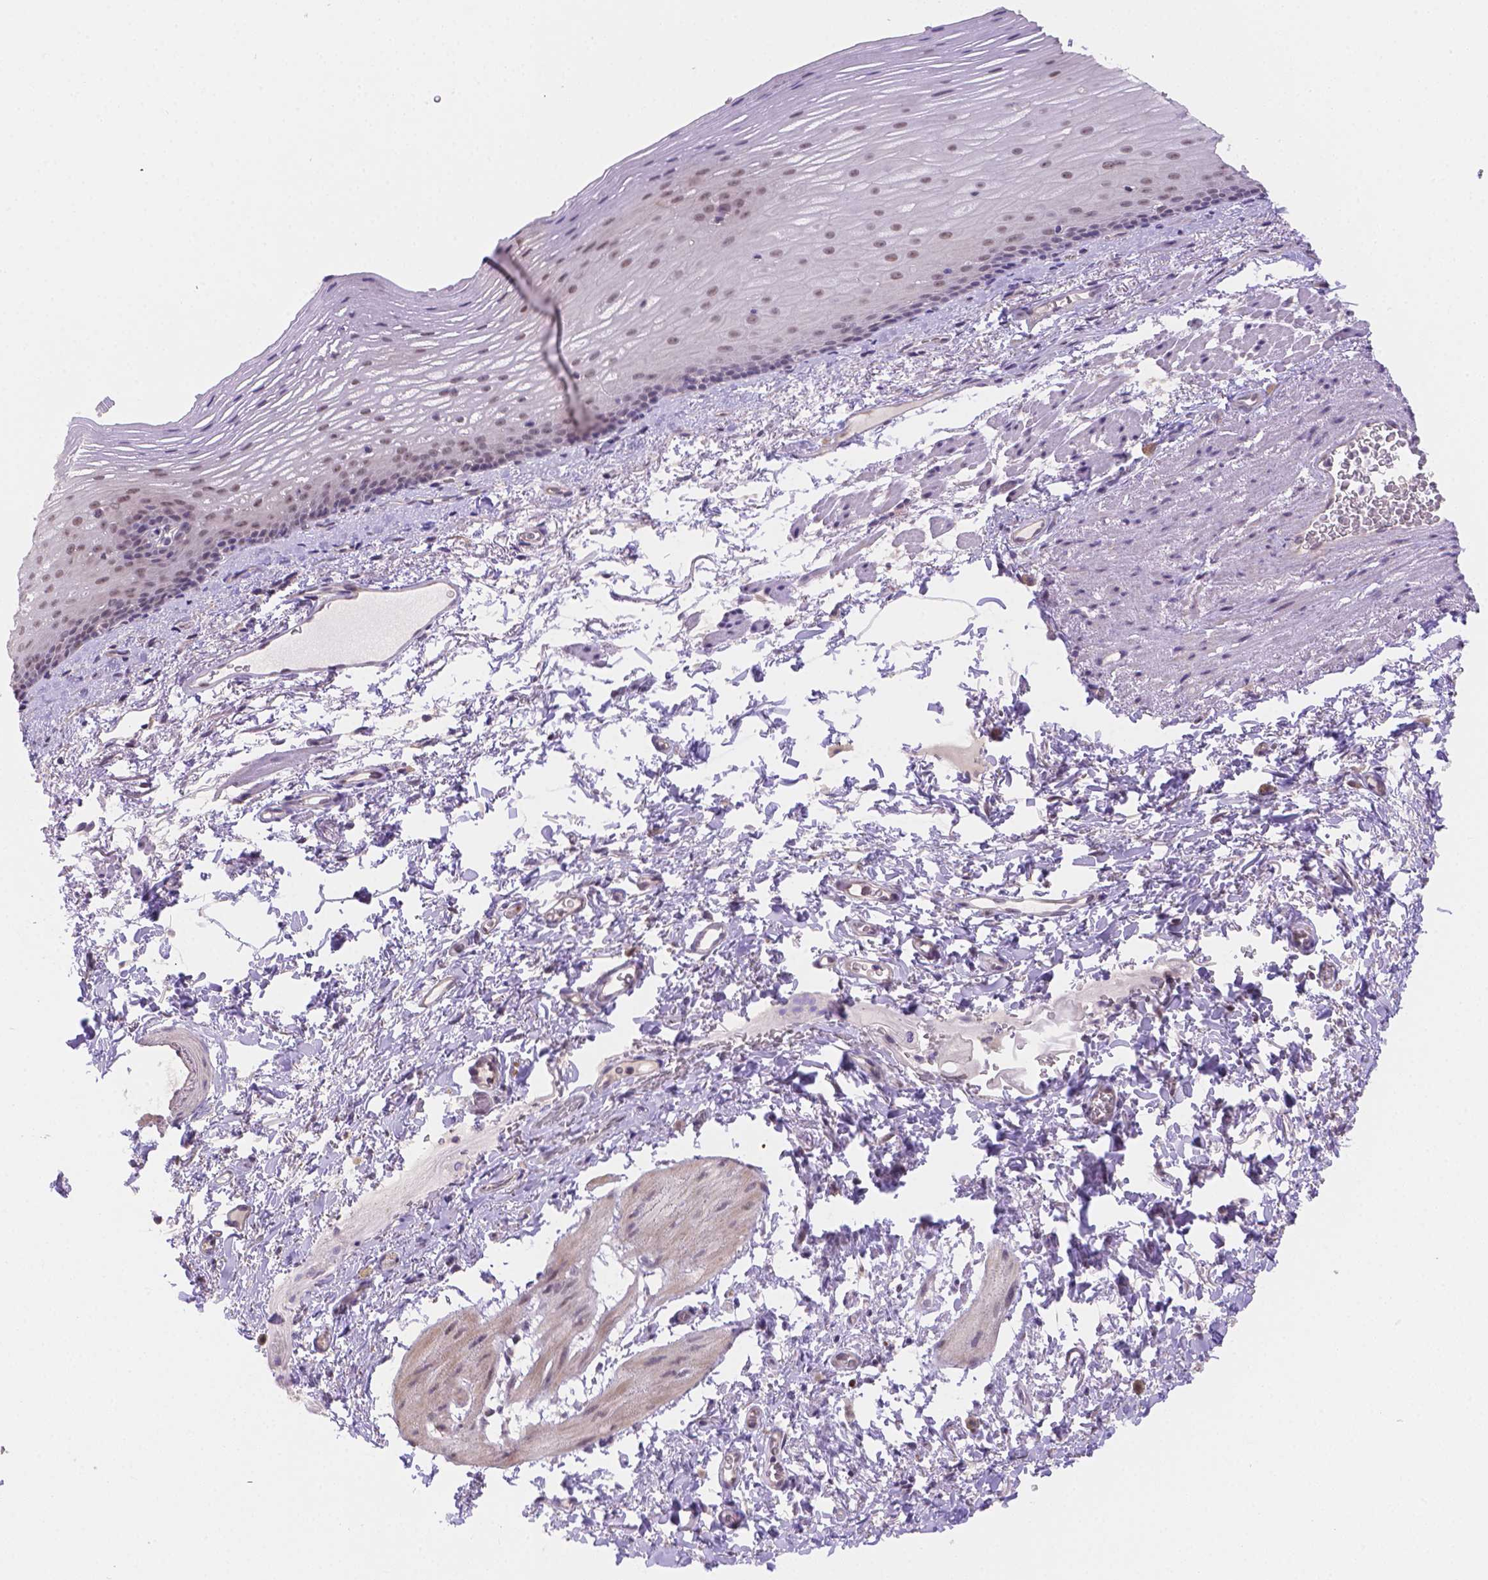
{"staining": {"intensity": "weak", "quantity": ">75%", "location": "nuclear"}, "tissue": "esophagus", "cell_type": "Squamous epithelial cells", "image_type": "normal", "snomed": [{"axis": "morphology", "description": "Normal tissue, NOS"}, {"axis": "topography", "description": "Esophagus"}], "caption": "Immunohistochemical staining of normal human esophagus reveals low levels of weak nuclear staining in approximately >75% of squamous epithelial cells.", "gene": "NXPE2", "patient": {"sex": "male", "age": 76}}